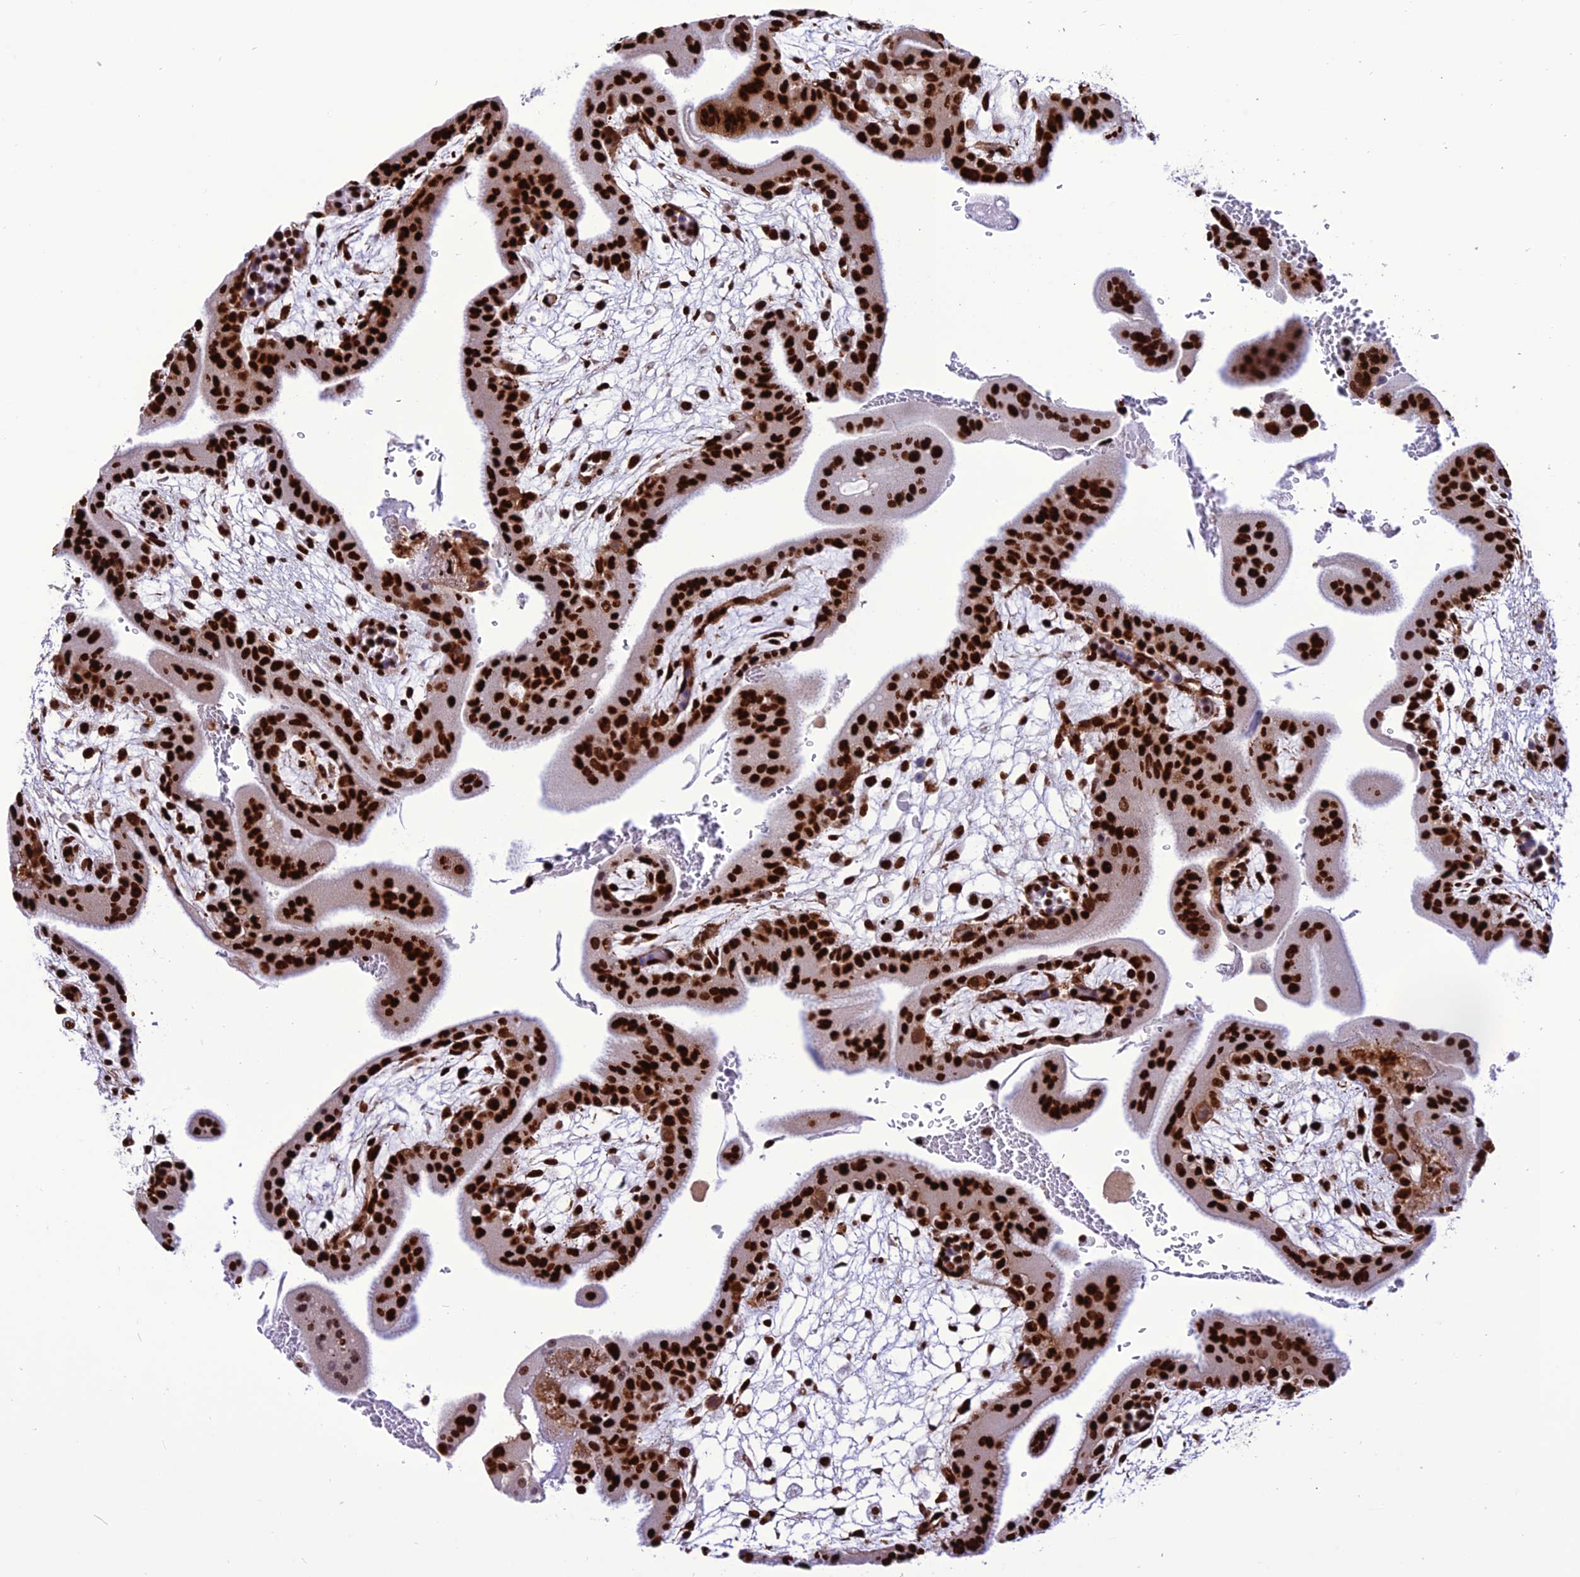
{"staining": {"intensity": "strong", "quantity": ">75%", "location": "nuclear"}, "tissue": "placenta", "cell_type": "Decidual cells", "image_type": "normal", "snomed": [{"axis": "morphology", "description": "Normal tissue, NOS"}, {"axis": "topography", "description": "Placenta"}], "caption": "High-power microscopy captured an immunohistochemistry histopathology image of normal placenta, revealing strong nuclear positivity in approximately >75% of decidual cells. The staining was performed using DAB to visualize the protein expression in brown, while the nuclei were stained in blue with hematoxylin (Magnification: 20x).", "gene": "INO80E", "patient": {"sex": "female", "age": 35}}